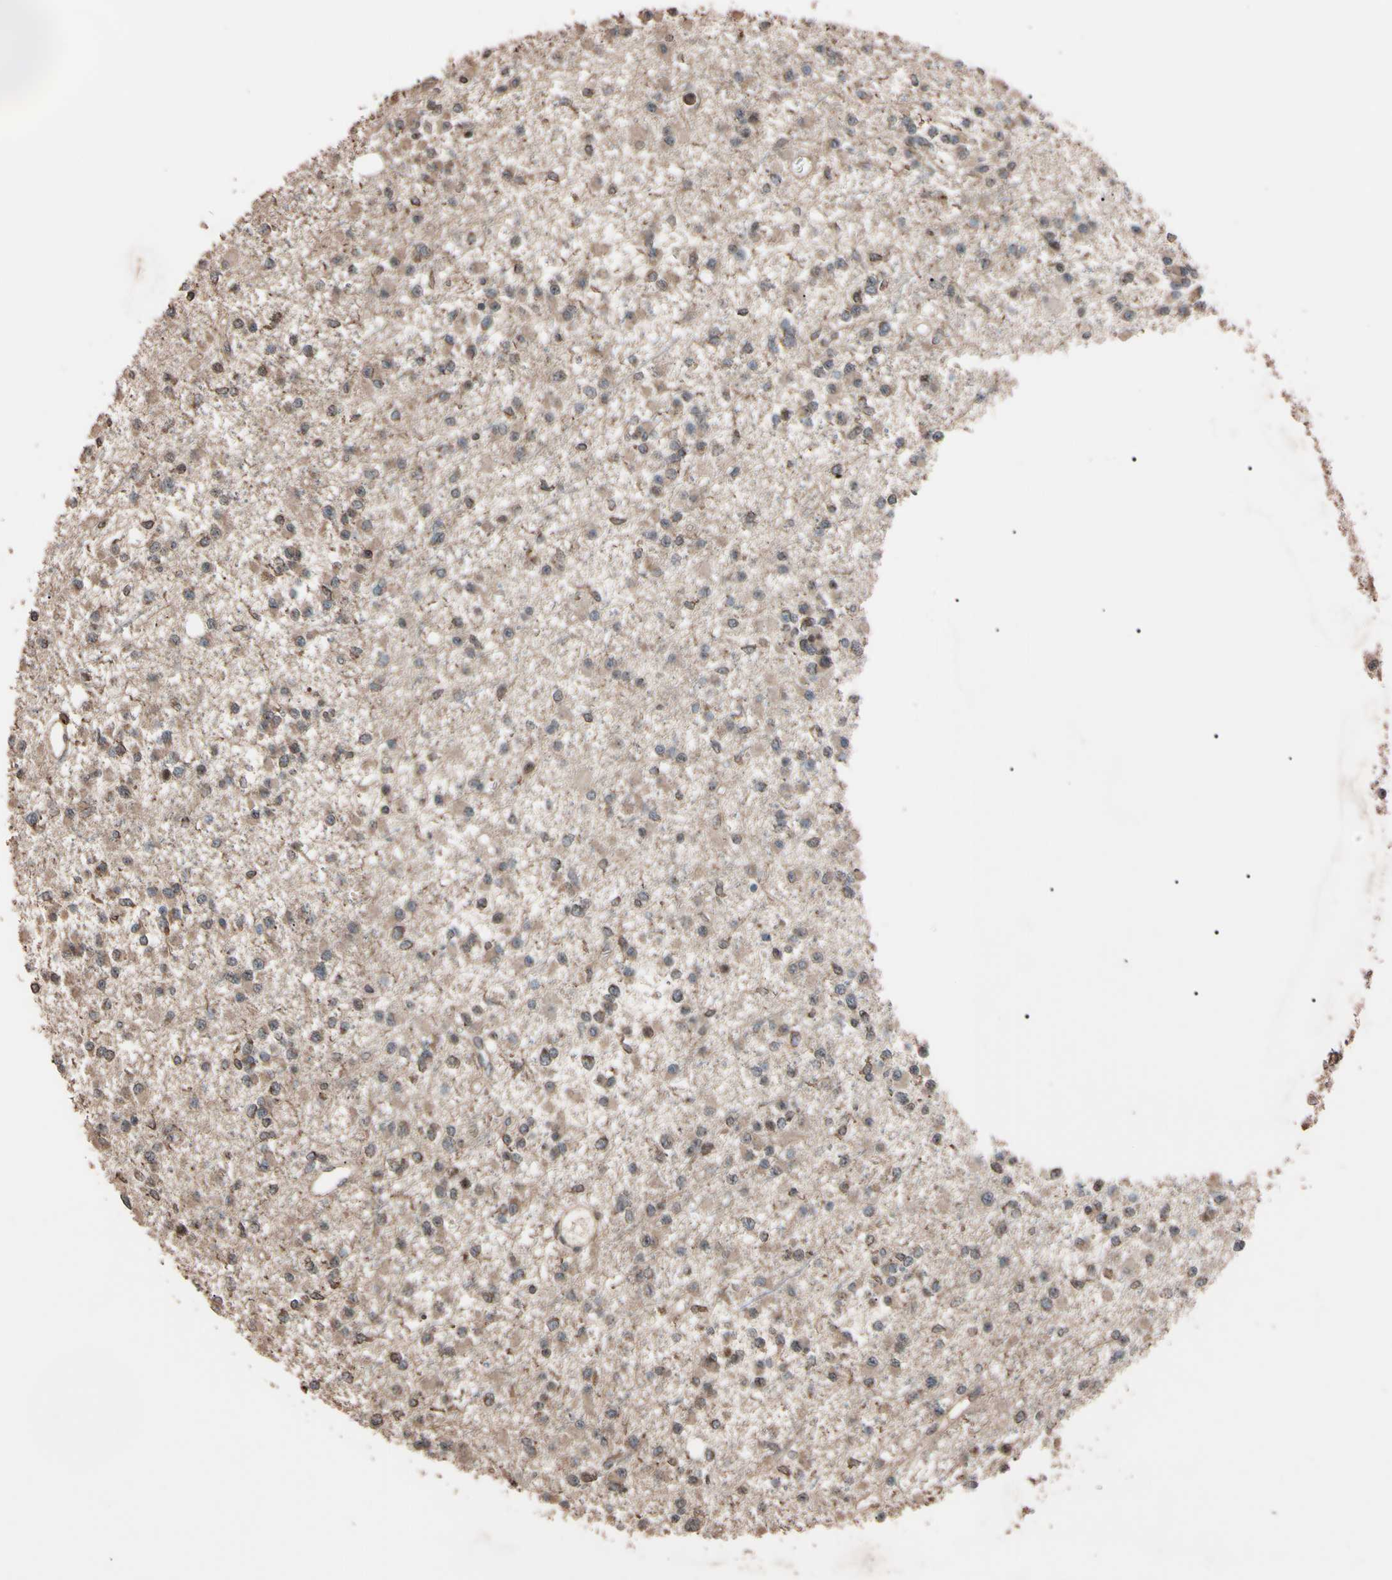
{"staining": {"intensity": "weak", "quantity": ">75%", "location": "cytoplasmic/membranous"}, "tissue": "glioma", "cell_type": "Tumor cells", "image_type": "cancer", "snomed": [{"axis": "morphology", "description": "Glioma, malignant, Low grade"}, {"axis": "topography", "description": "Brain"}], "caption": "Immunohistochemical staining of glioma displays weak cytoplasmic/membranous protein expression in approximately >75% of tumor cells.", "gene": "TNFRSF1A", "patient": {"sex": "female", "age": 22}}